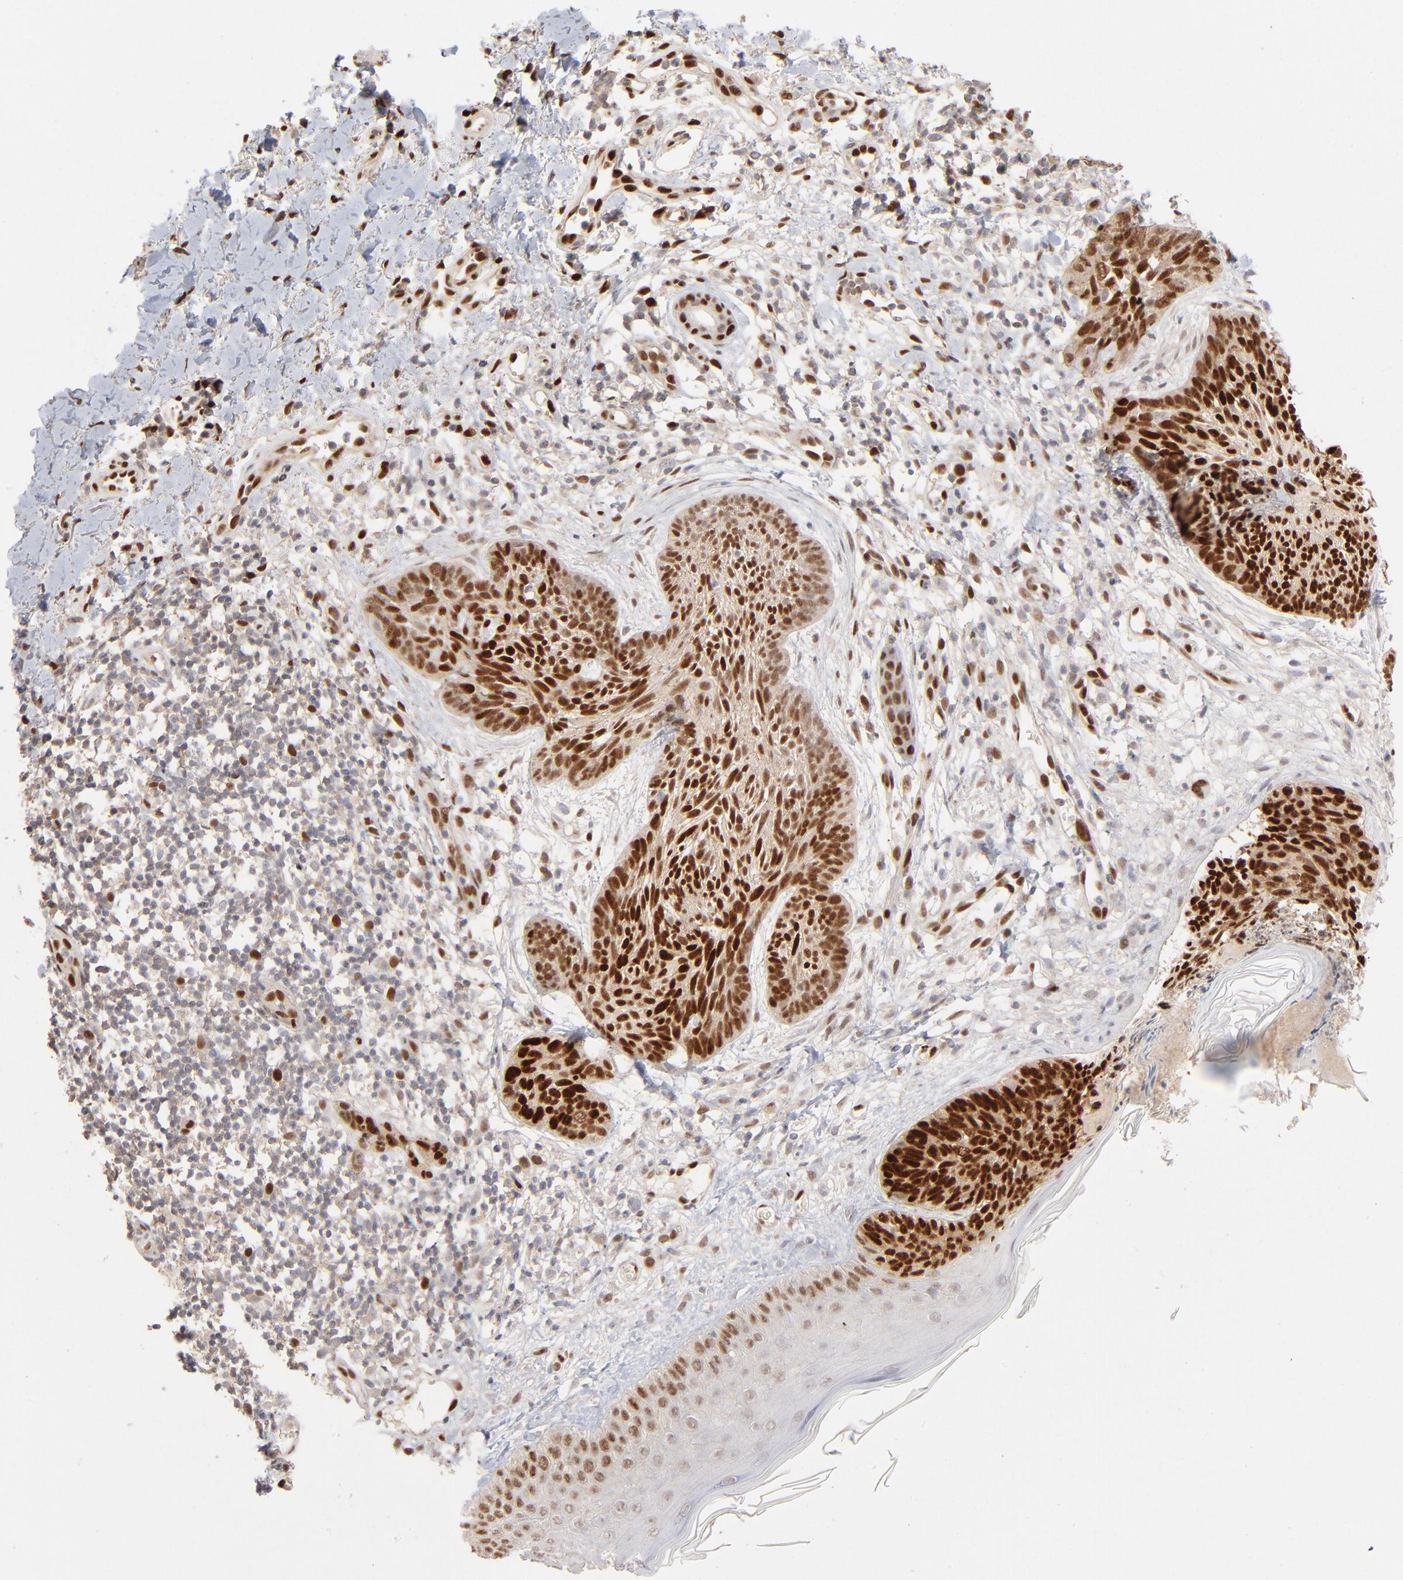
{"staining": {"intensity": "strong", "quantity": ">75%", "location": "nuclear"}, "tissue": "skin cancer", "cell_type": "Tumor cells", "image_type": "cancer", "snomed": [{"axis": "morphology", "description": "Normal tissue, NOS"}, {"axis": "morphology", "description": "Basal cell carcinoma"}, {"axis": "topography", "description": "Skin"}], "caption": "A high-resolution histopathology image shows immunohistochemistry staining of basal cell carcinoma (skin), which demonstrates strong nuclear expression in approximately >75% of tumor cells.", "gene": "NFIB", "patient": {"sex": "male", "age": 71}}